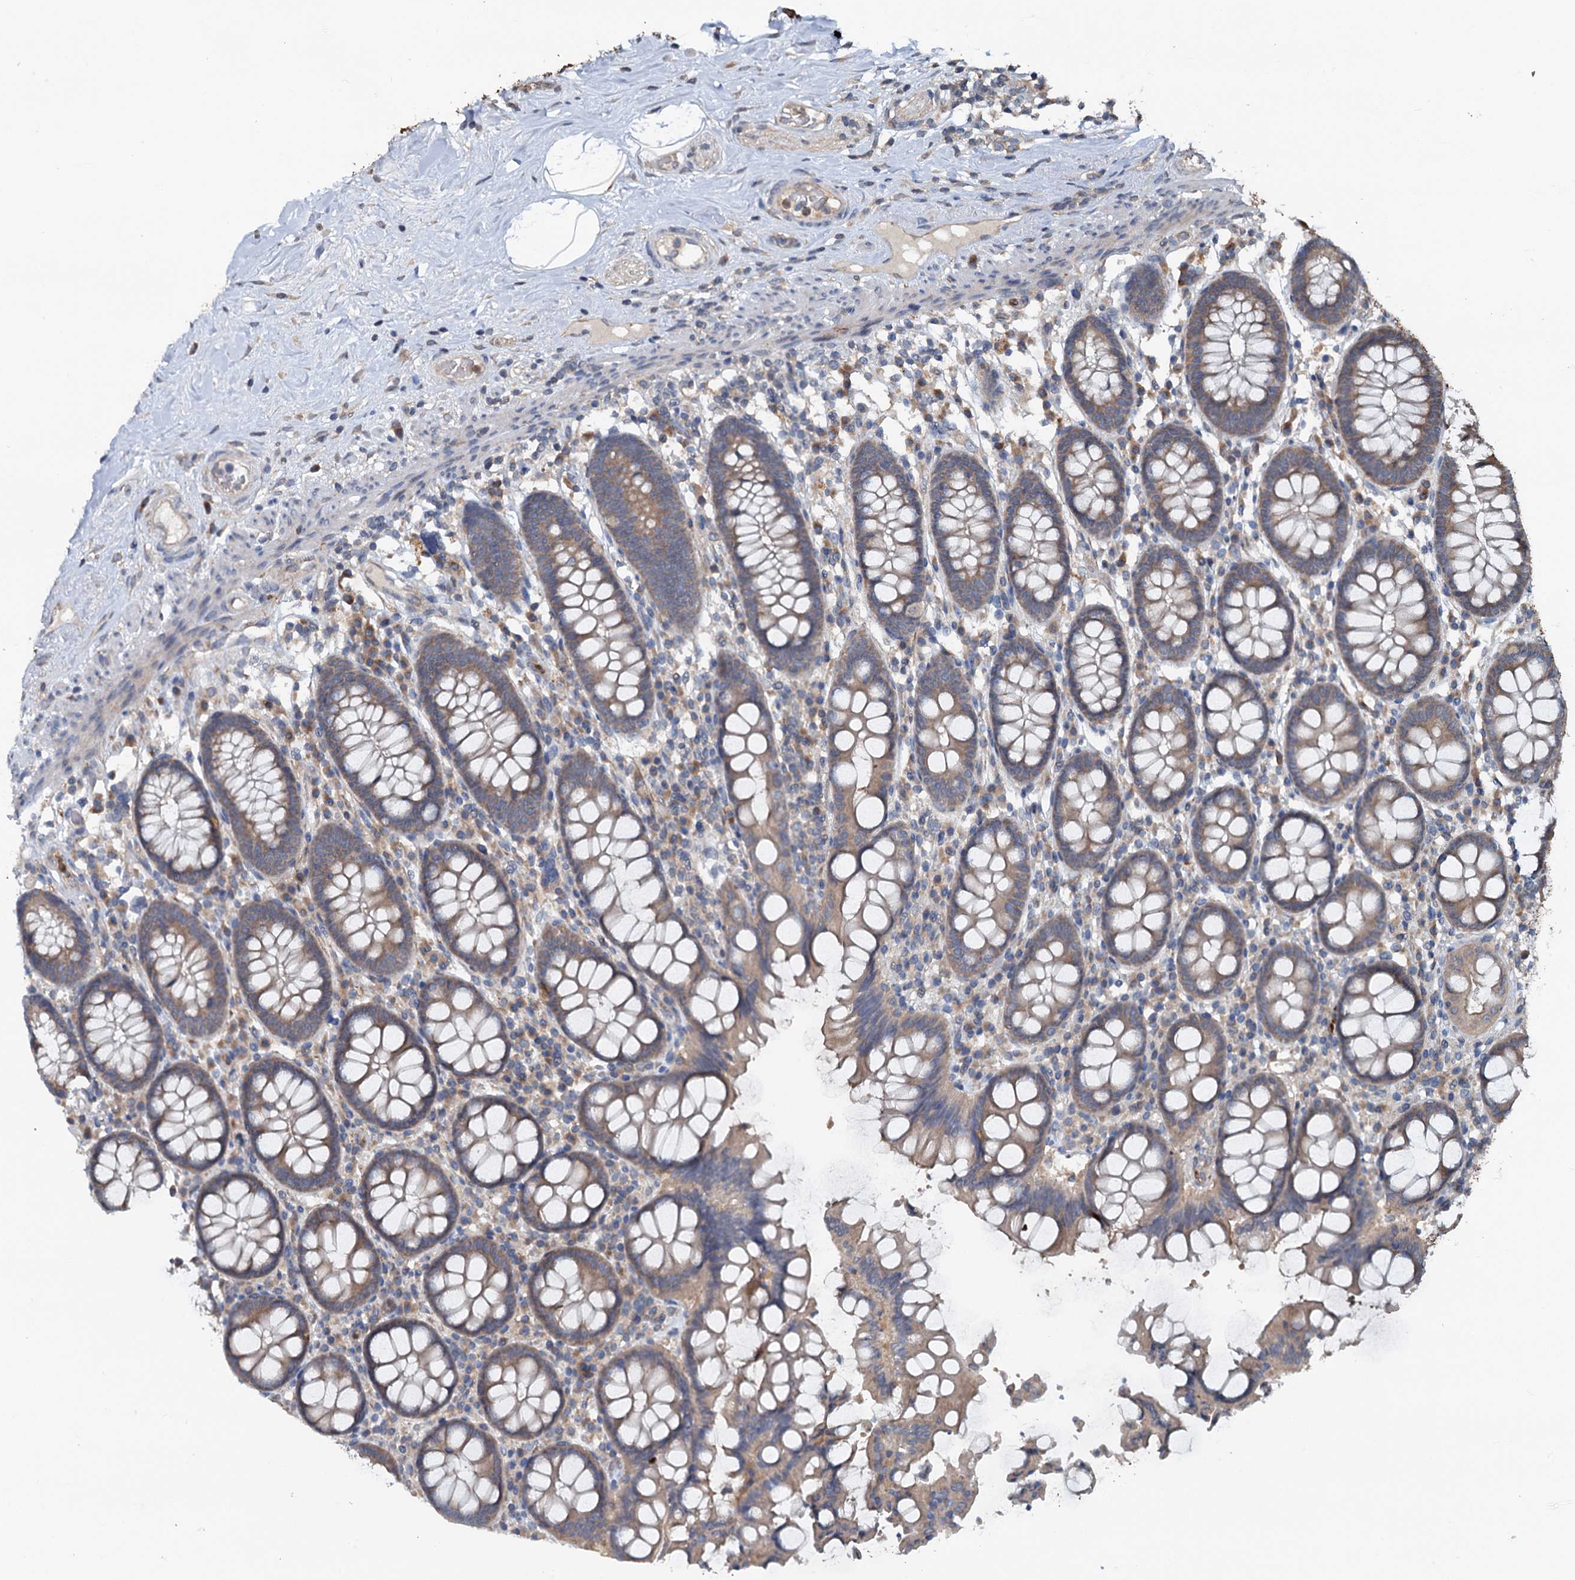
{"staining": {"intensity": "weak", "quantity": ">75%", "location": "cytoplasmic/membranous"}, "tissue": "colon", "cell_type": "Endothelial cells", "image_type": "normal", "snomed": [{"axis": "morphology", "description": "Normal tissue, NOS"}, {"axis": "topography", "description": "Colon"}], "caption": "The immunohistochemical stain highlights weak cytoplasmic/membranous positivity in endothelial cells of benign colon. (IHC, brightfield microscopy, high magnification).", "gene": "N4BP2L2", "patient": {"sex": "female", "age": 79}}